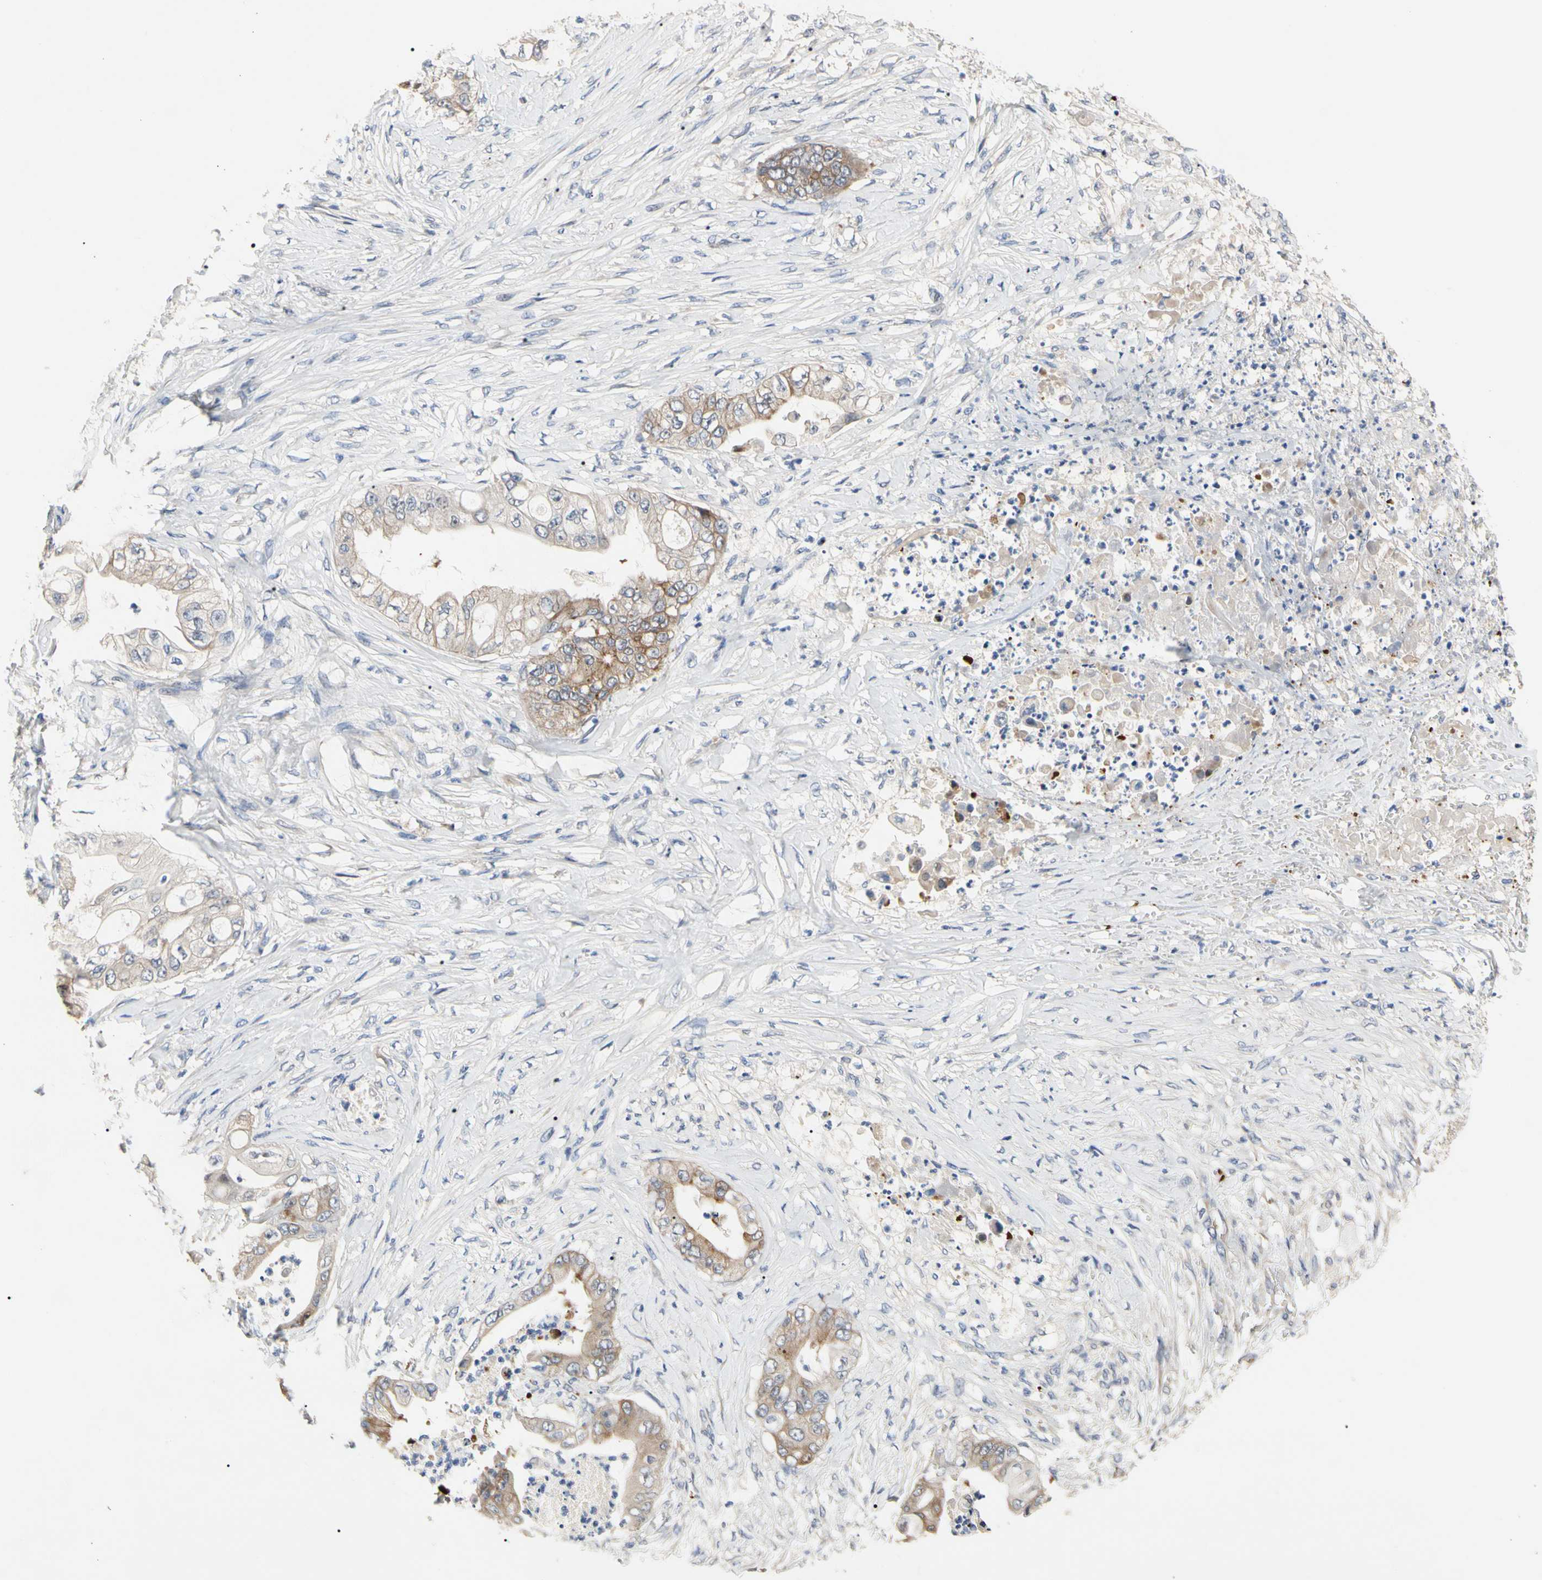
{"staining": {"intensity": "moderate", "quantity": ">75%", "location": "cytoplasmic/membranous"}, "tissue": "stomach cancer", "cell_type": "Tumor cells", "image_type": "cancer", "snomed": [{"axis": "morphology", "description": "Adenocarcinoma, NOS"}, {"axis": "topography", "description": "Stomach"}], "caption": "Protein staining of stomach adenocarcinoma tissue reveals moderate cytoplasmic/membranous expression in about >75% of tumor cells.", "gene": "HMGCR", "patient": {"sex": "female", "age": 73}}